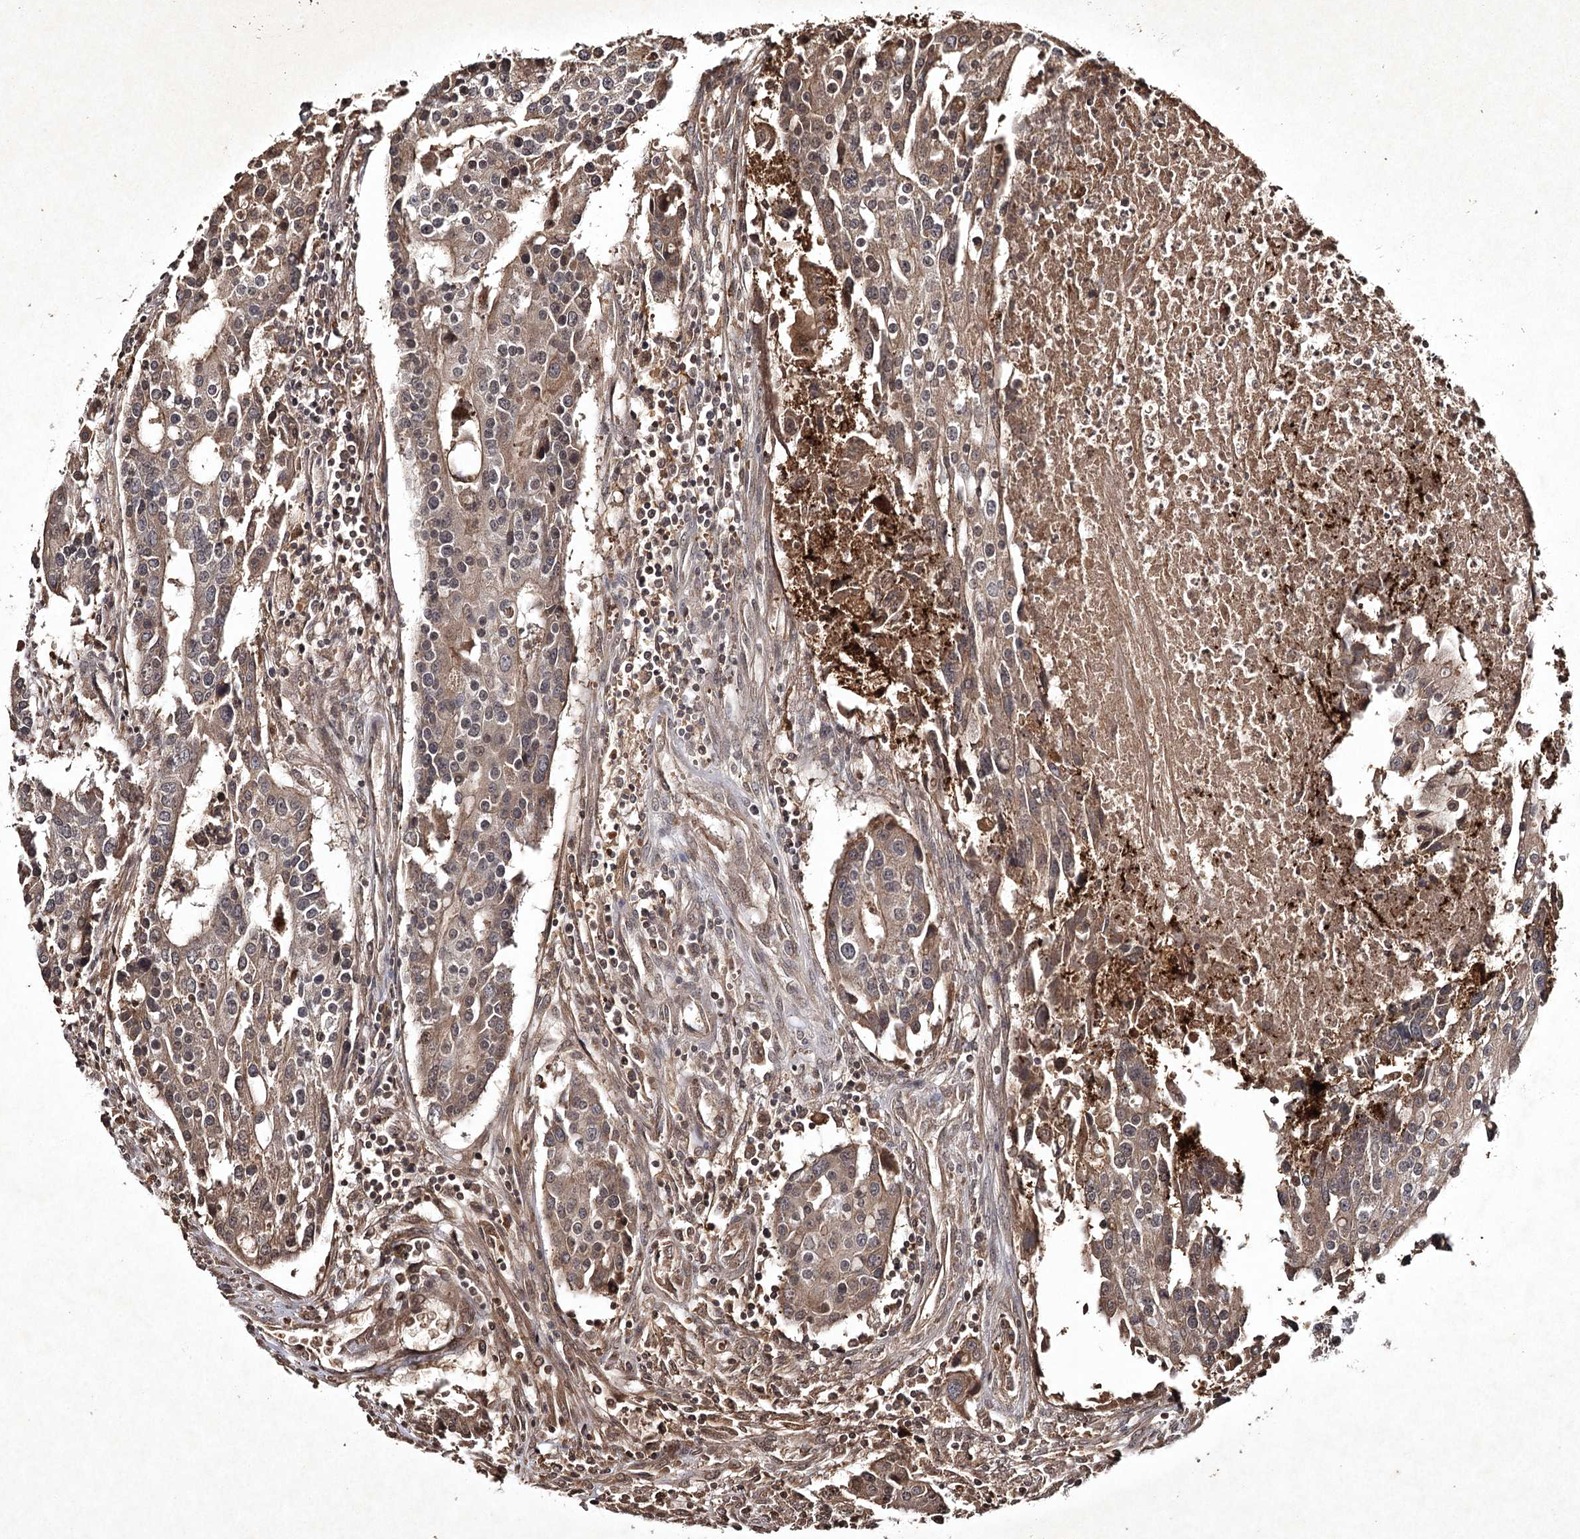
{"staining": {"intensity": "moderate", "quantity": "25%-75%", "location": "cytoplasmic/membranous"}, "tissue": "colorectal cancer", "cell_type": "Tumor cells", "image_type": "cancer", "snomed": [{"axis": "morphology", "description": "Adenocarcinoma, NOS"}, {"axis": "topography", "description": "Colon"}], "caption": "High-magnification brightfield microscopy of colorectal cancer (adenocarcinoma) stained with DAB (3,3'-diaminobenzidine) (brown) and counterstained with hematoxylin (blue). tumor cells exhibit moderate cytoplasmic/membranous positivity is appreciated in approximately25%-75% of cells.", "gene": "CYP2B6", "patient": {"sex": "male", "age": 77}}